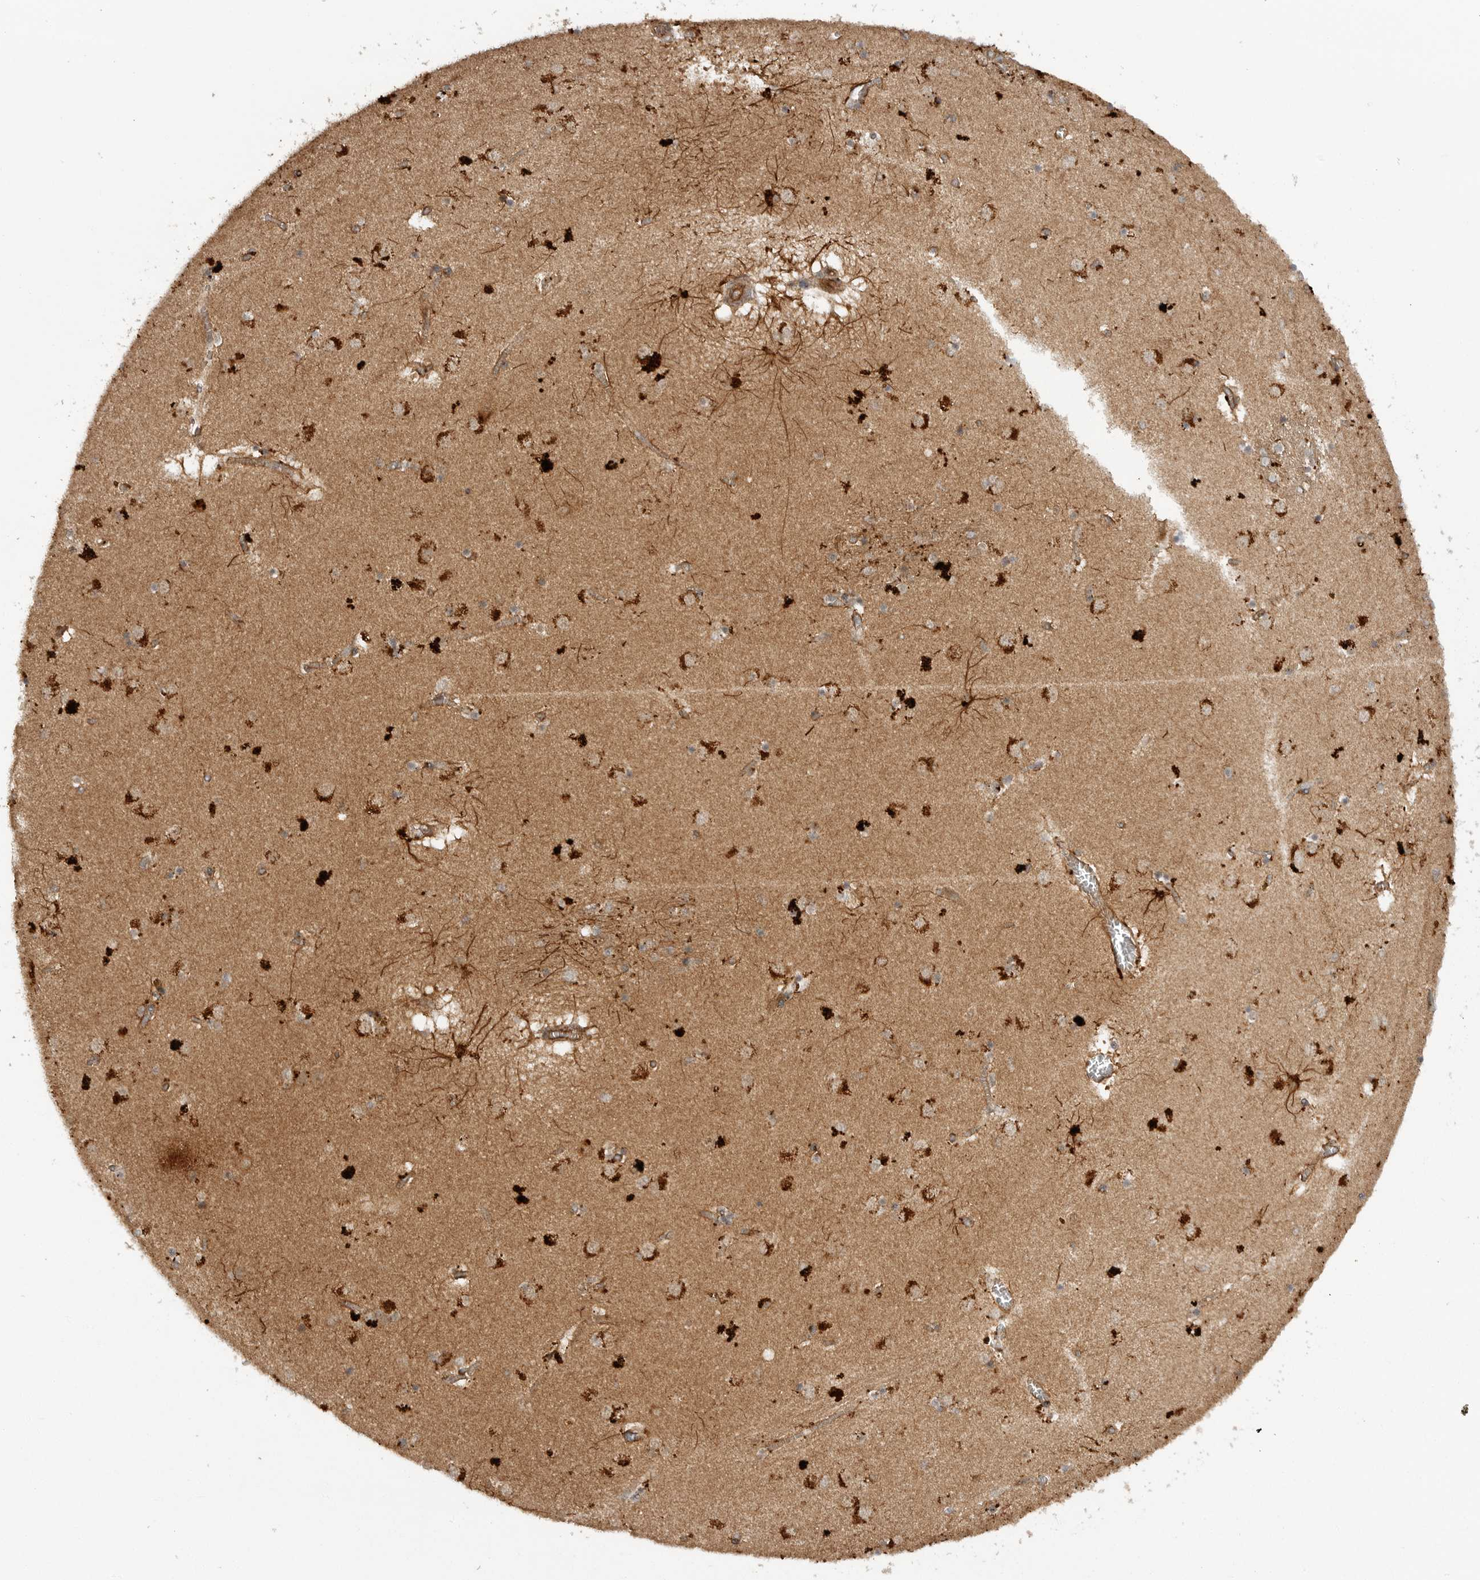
{"staining": {"intensity": "moderate", "quantity": ">75%", "location": "cytoplasmic/membranous"}, "tissue": "caudate", "cell_type": "Glial cells", "image_type": "normal", "snomed": [{"axis": "morphology", "description": "Normal tissue, NOS"}, {"axis": "topography", "description": "Lateral ventricle wall"}], "caption": "High-magnification brightfield microscopy of benign caudate stained with DAB (brown) and counterstained with hematoxylin (blue). glial cells exhibit moderate cytoplasmic/membranous staining is seen in approximately>75% of cells.", "gene": "PRDX4", "patient": {"sex": "male", "age": 70}}